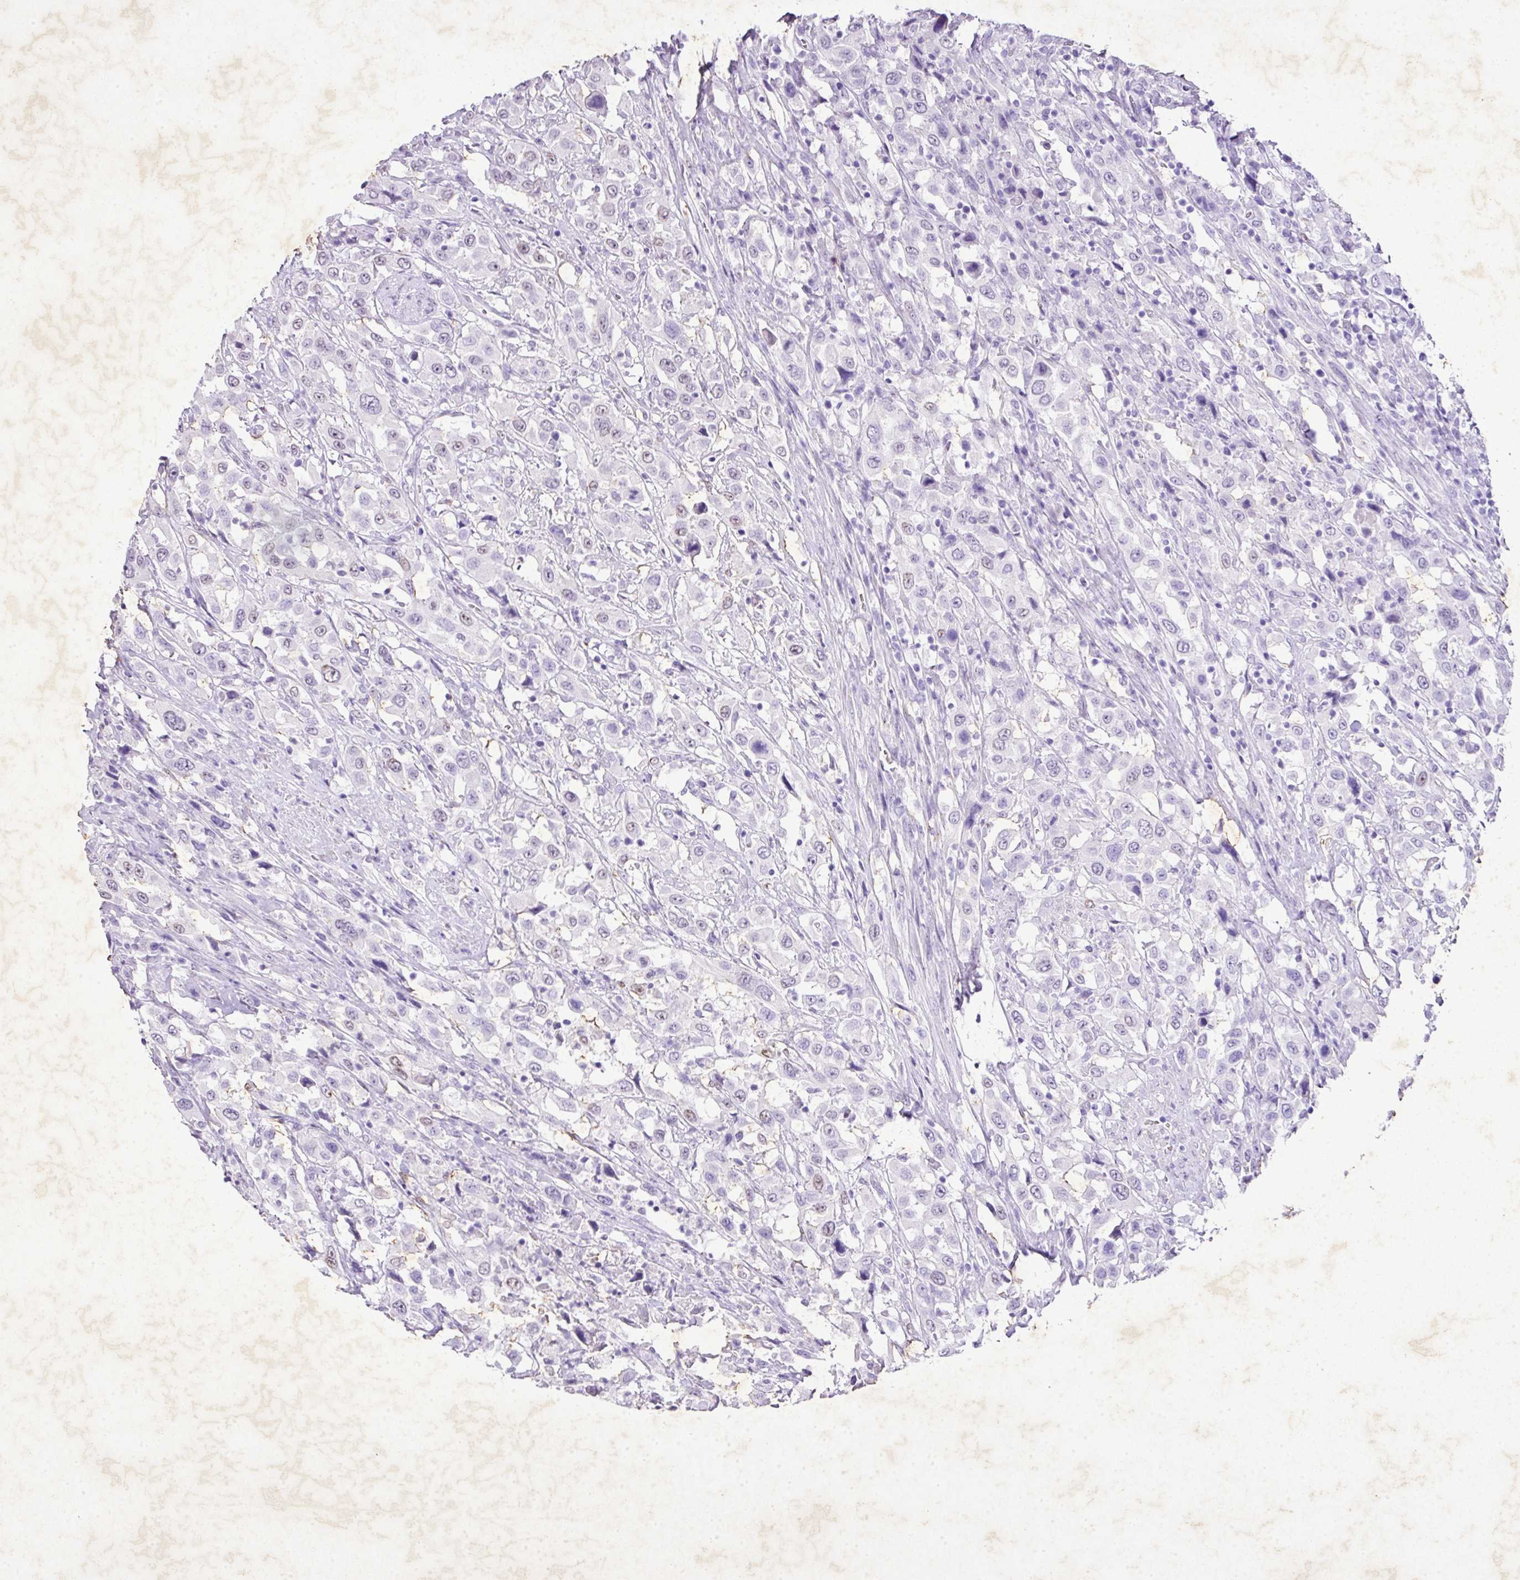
{"staining": {"intensity": "negative", "quantity": "none", "location": "none"}, "tissue": "urothelial cancer", "cell_type": "Tumor cells", "image_type": "cancer", "snomed": [{"axis": "morphology", "description": "Urothelial carcinoma, High grade"}, {"axis": "topography", "description": "Urinary bladder"}], "caption": "Tumor cells are negative for brown protein staining in urothelial carcinoma (high-grade).", "gene": "KCNJ11", "patient": {"sex": "male", "age": 61}}